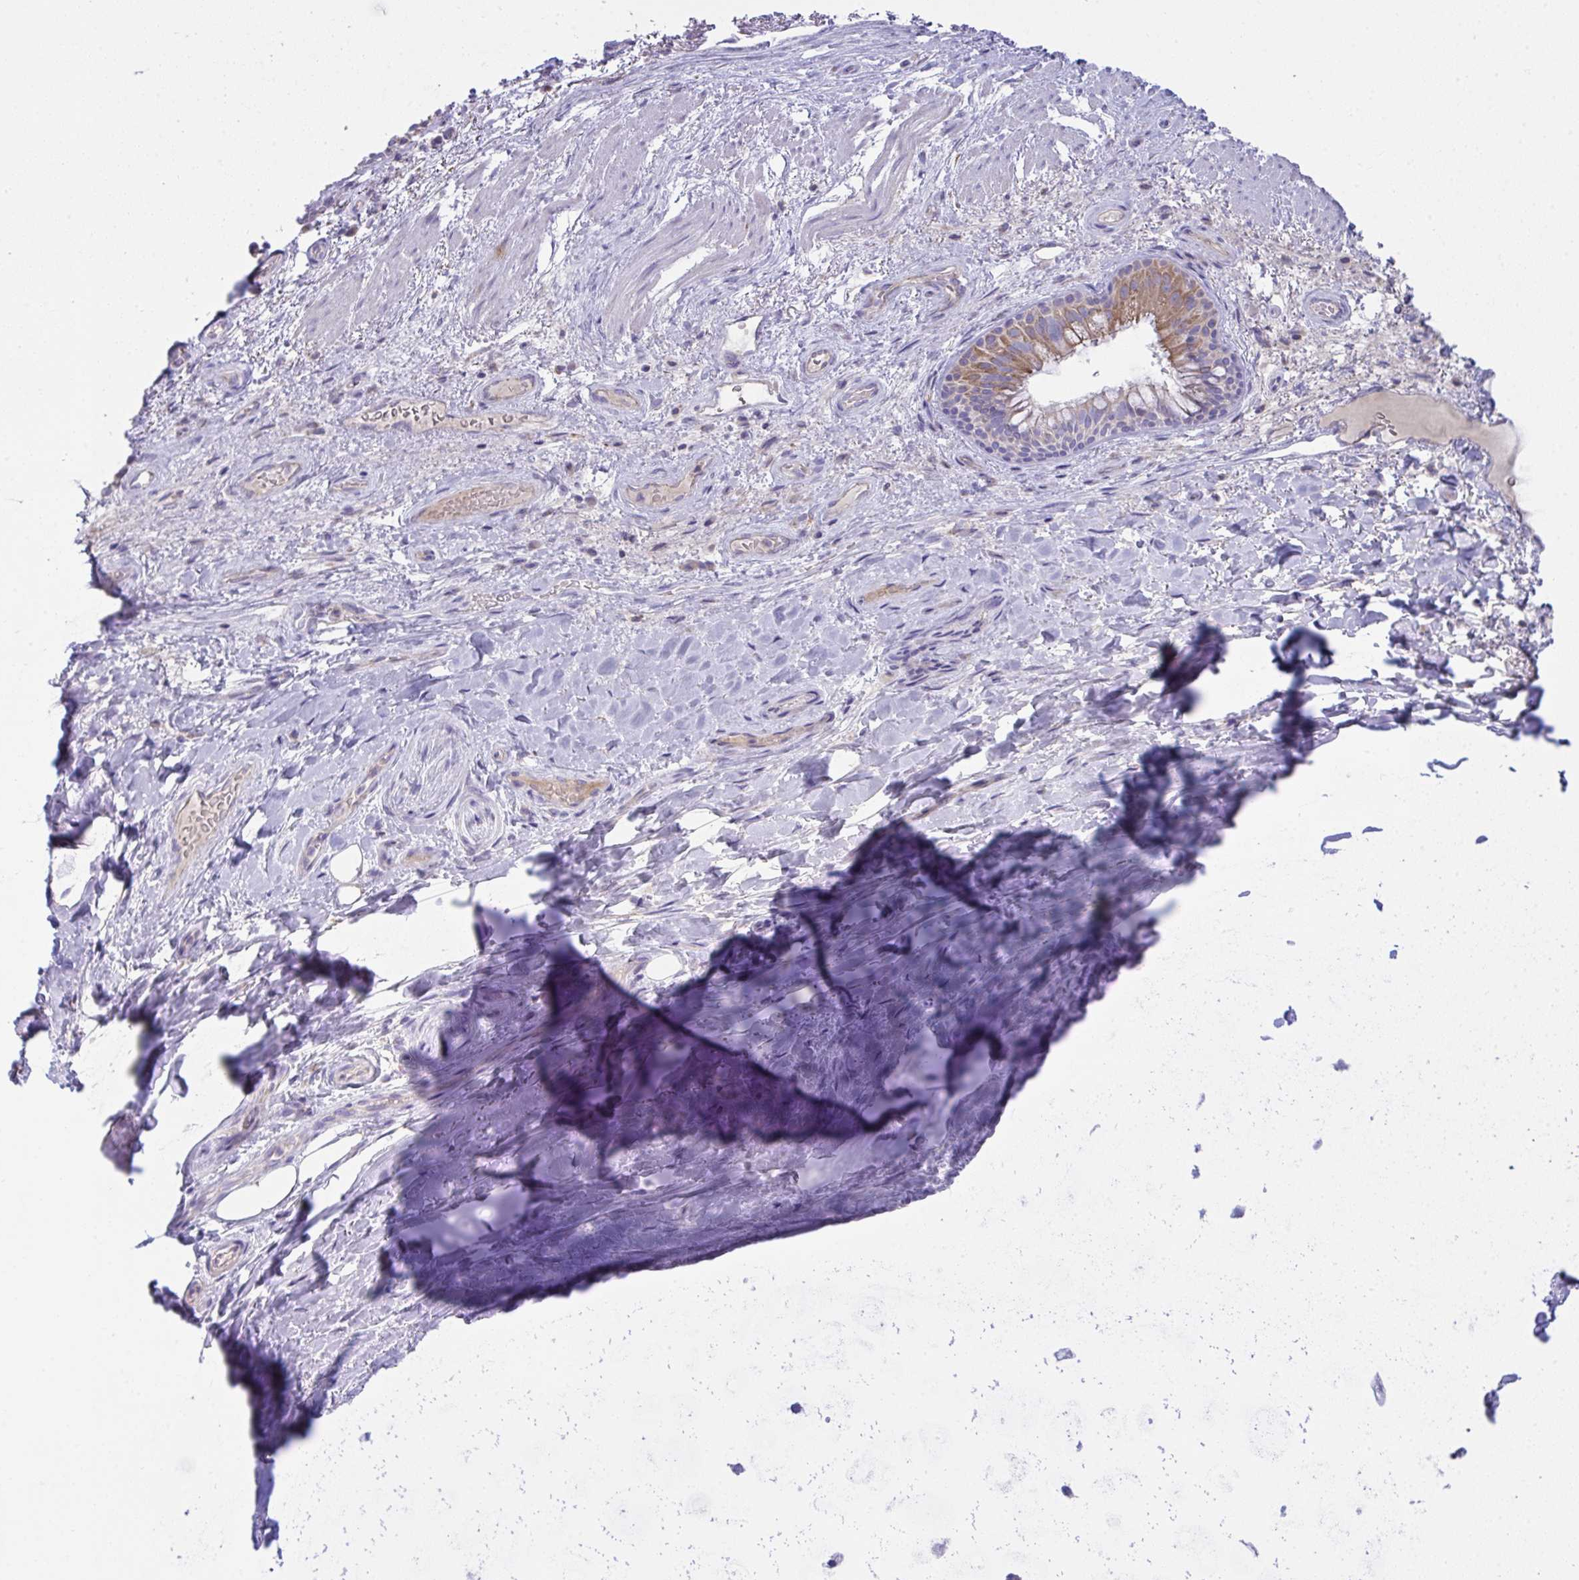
{"staining": {"intensity": "negative", "quantity": "none", "location": "none"}, "tissue": "adipose tissue", "cell_type": "Adipocytes", "image_type": "normal", "snomed": [{"axis": "morphology", "description": "Normal tissue, NOS"}, {"axis": "topography", "description": "Cartilage tissue"}, {"axis": "topography", "description": "Bronchus"}], "caption": "This image is of unremarkable adipose tissue stained with immunohistochemistry (IHC) to label a protein in brown with the nuclei are counter-stained blue. There is no positivity in adipocytes.", "gene": "PLA2G12B", "patient": {"sex": "male", "age": 64}}